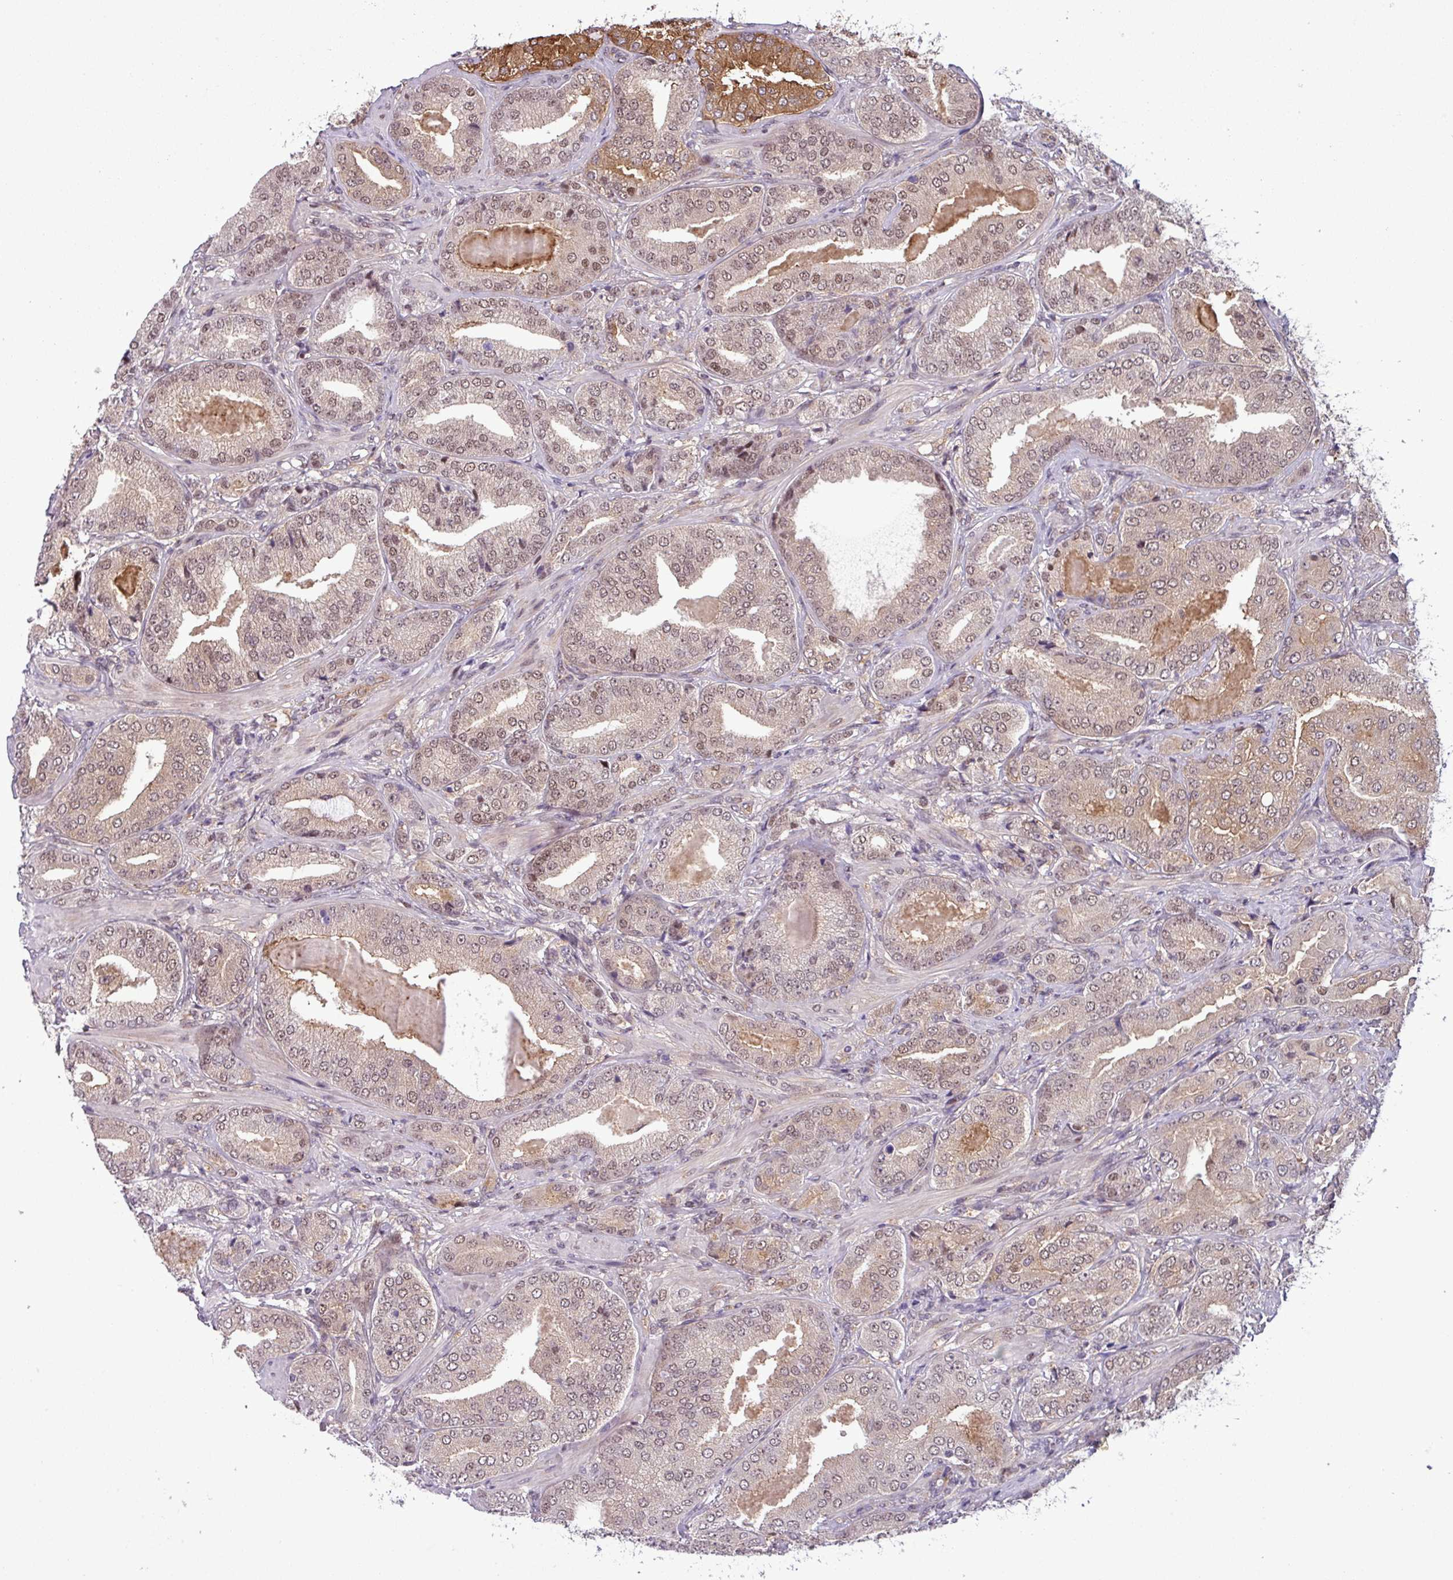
{"staining": {"intensity": "weak", "quantity": ">75%", "location": "cytoplasmic/membranous,nuclear"}, "tissue": "prostate cancer", "cell_type": "Tumor cells", "image_type": "cancer", "snomed": [{"axis": "morphology", "description": "Adenocarcinoma, High grade"}, {"axis": "topography", "description": "Prostate"}], "caption": "Prostate adenocarcinoma (high-grade) tissue demonstrates weak cytoplasmic/membranous and nuclear positivity in about >75% of tumor cells", "gene": "NPFFR1", "patient": {"sex": "male", "age": 63}}